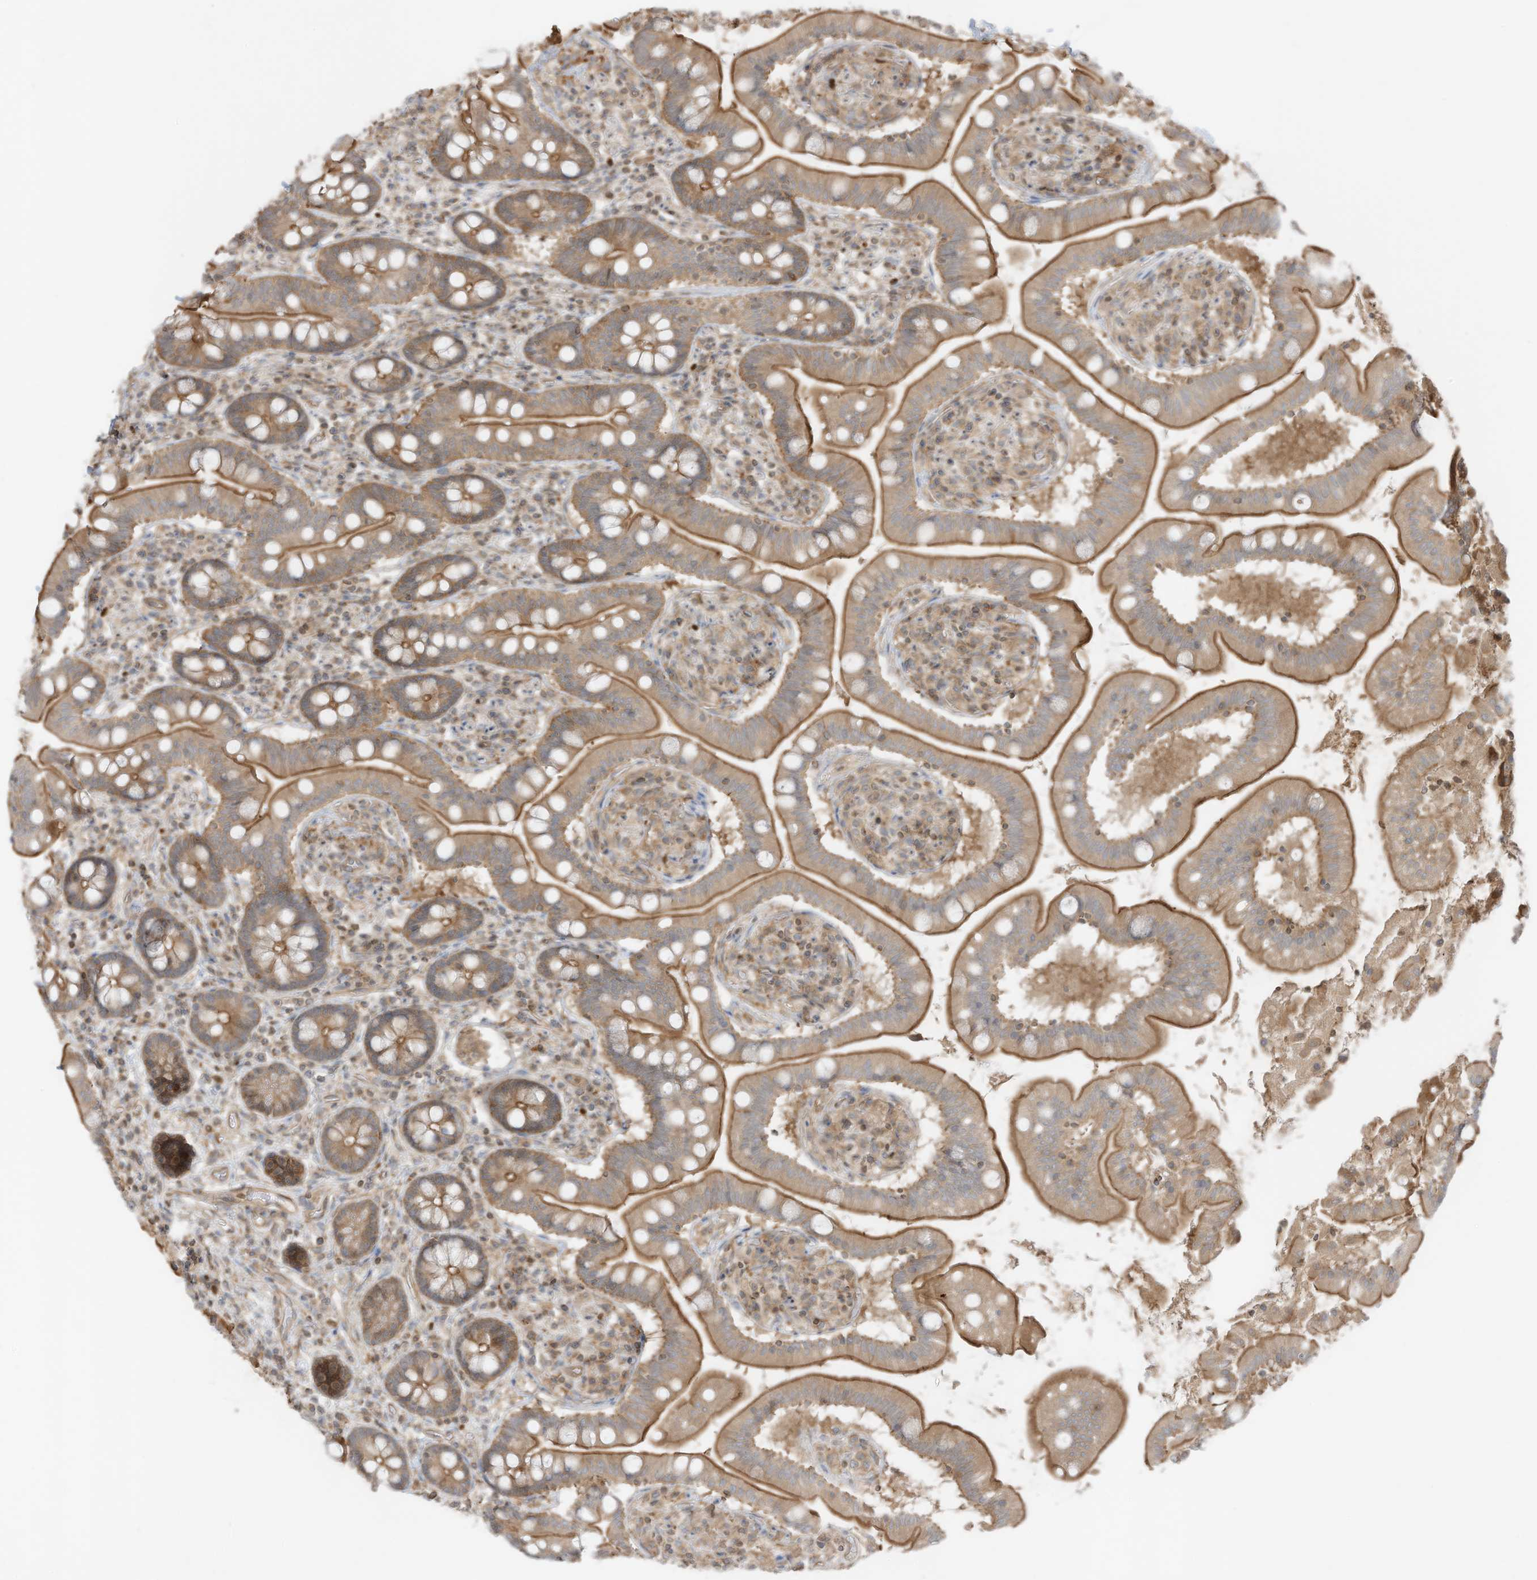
{"staining": {"intensity": "moderate", "quantity": ">75%", "location": "cytoplasmic/membranous"}, "tissue": "small intestine", "cell_type": "Glandular cells", "image_type": "normal", "snomed": [{"axis": "morphology", "description": "Normal tissue, NOS"}, {"axis": "topography", "description": "Small intestine"}], "caption": "Immunohistochemical staining of unremarkable small intestine reveals >75% levels of moderate cytoplasmic/membranous protein expression in about >75% of glandular cells. (Brightfield microscopy of DAB IHC at high magnification).", "gene": "SLC25A12", "patient": {"sex": "female", "age": 64}}